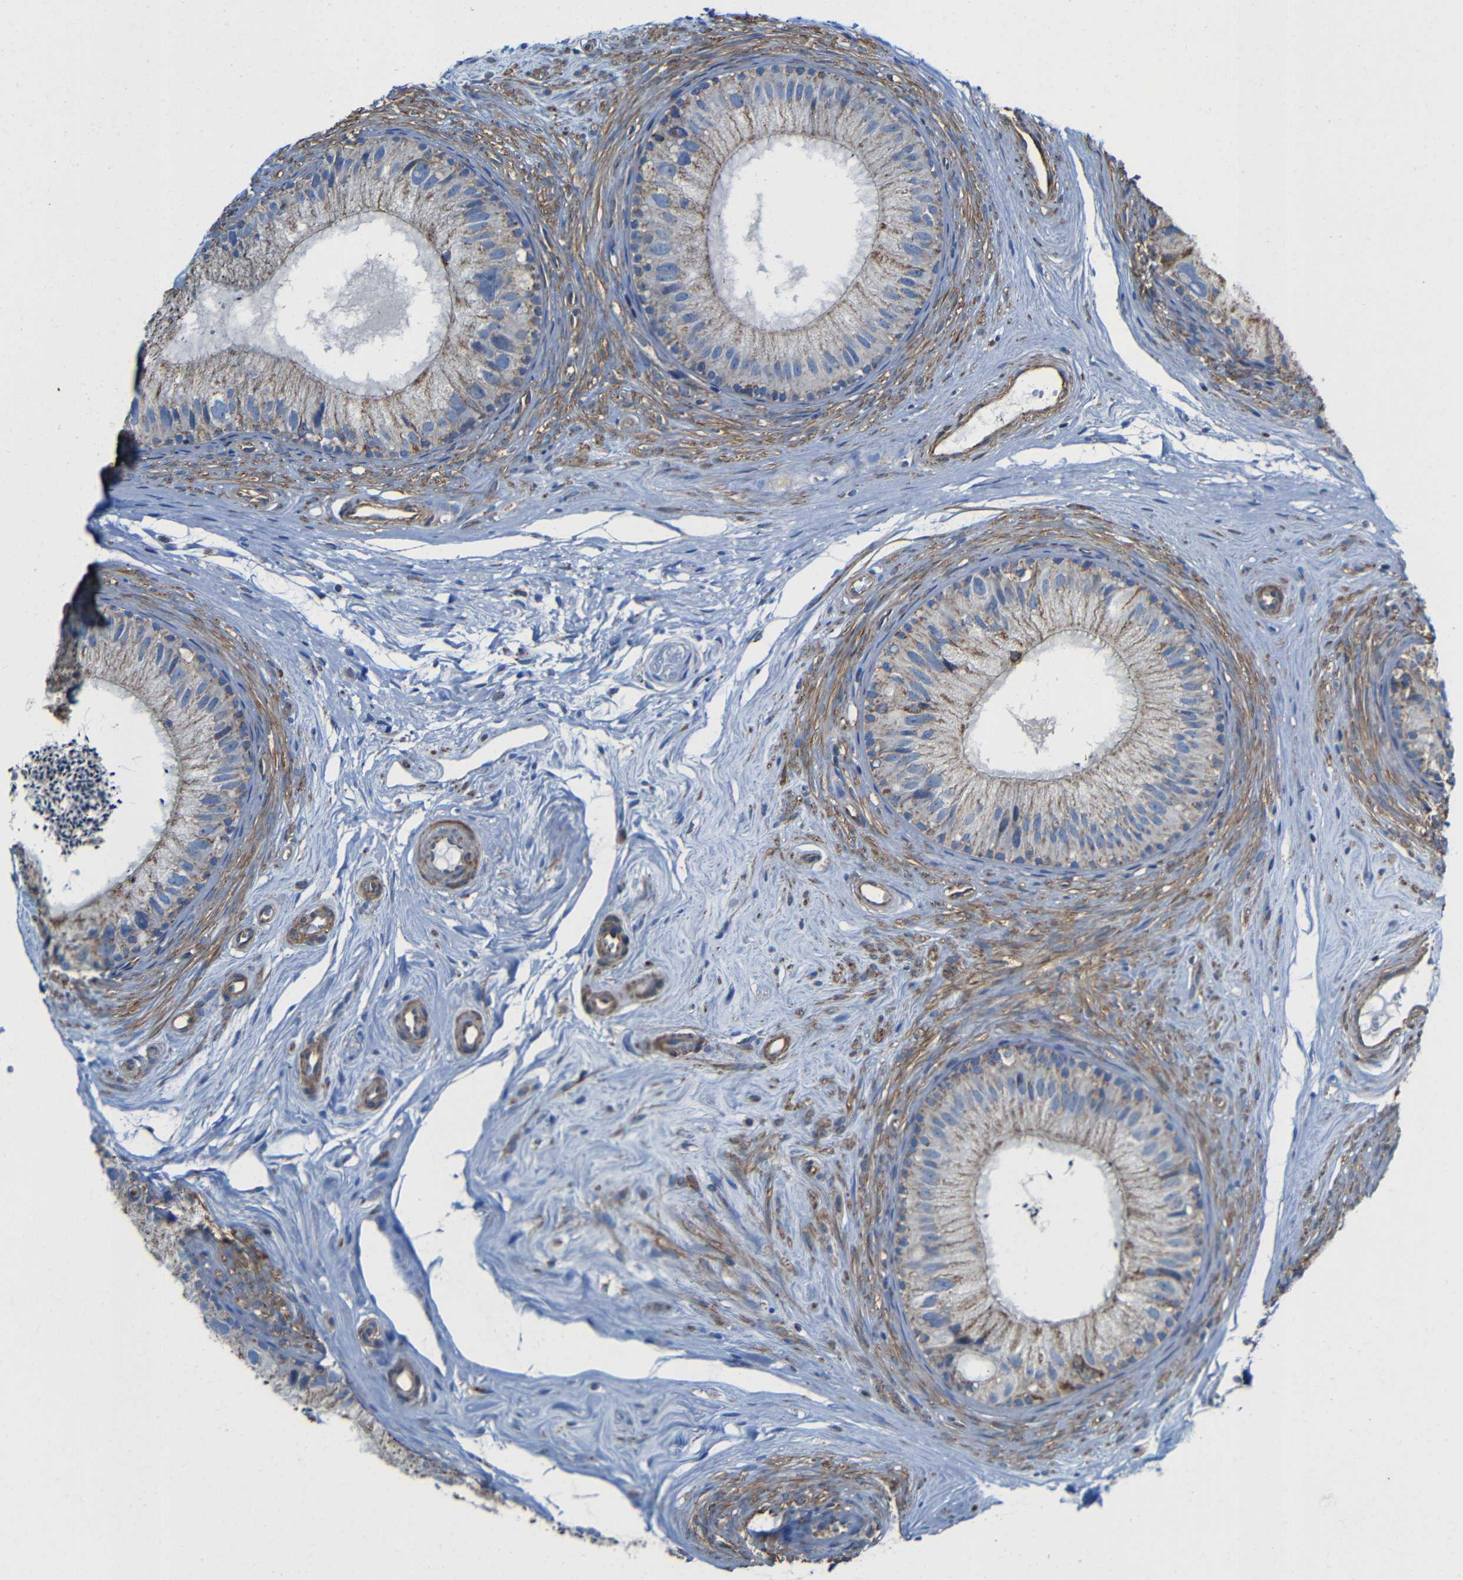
{"staining": {"intensity": "weak", "quantity": ">75%", "location": "cytoplasmic/membranous"}, "tissue": "epididymis", "cell_type": "Glandular cells", "image_type": "normal", "snomed": [{"axis": "morphology", "description": "Normal tissue, NOS"}, {"axis": "topography", "description": "Epididymis"}], "caption": "Weak cytoplasmic/membranous protein staining is identified in approximately >75% of glandular cells in epididymis.", "gene": "INTS6L", "patient": {"sex": "male", "age": 56}}